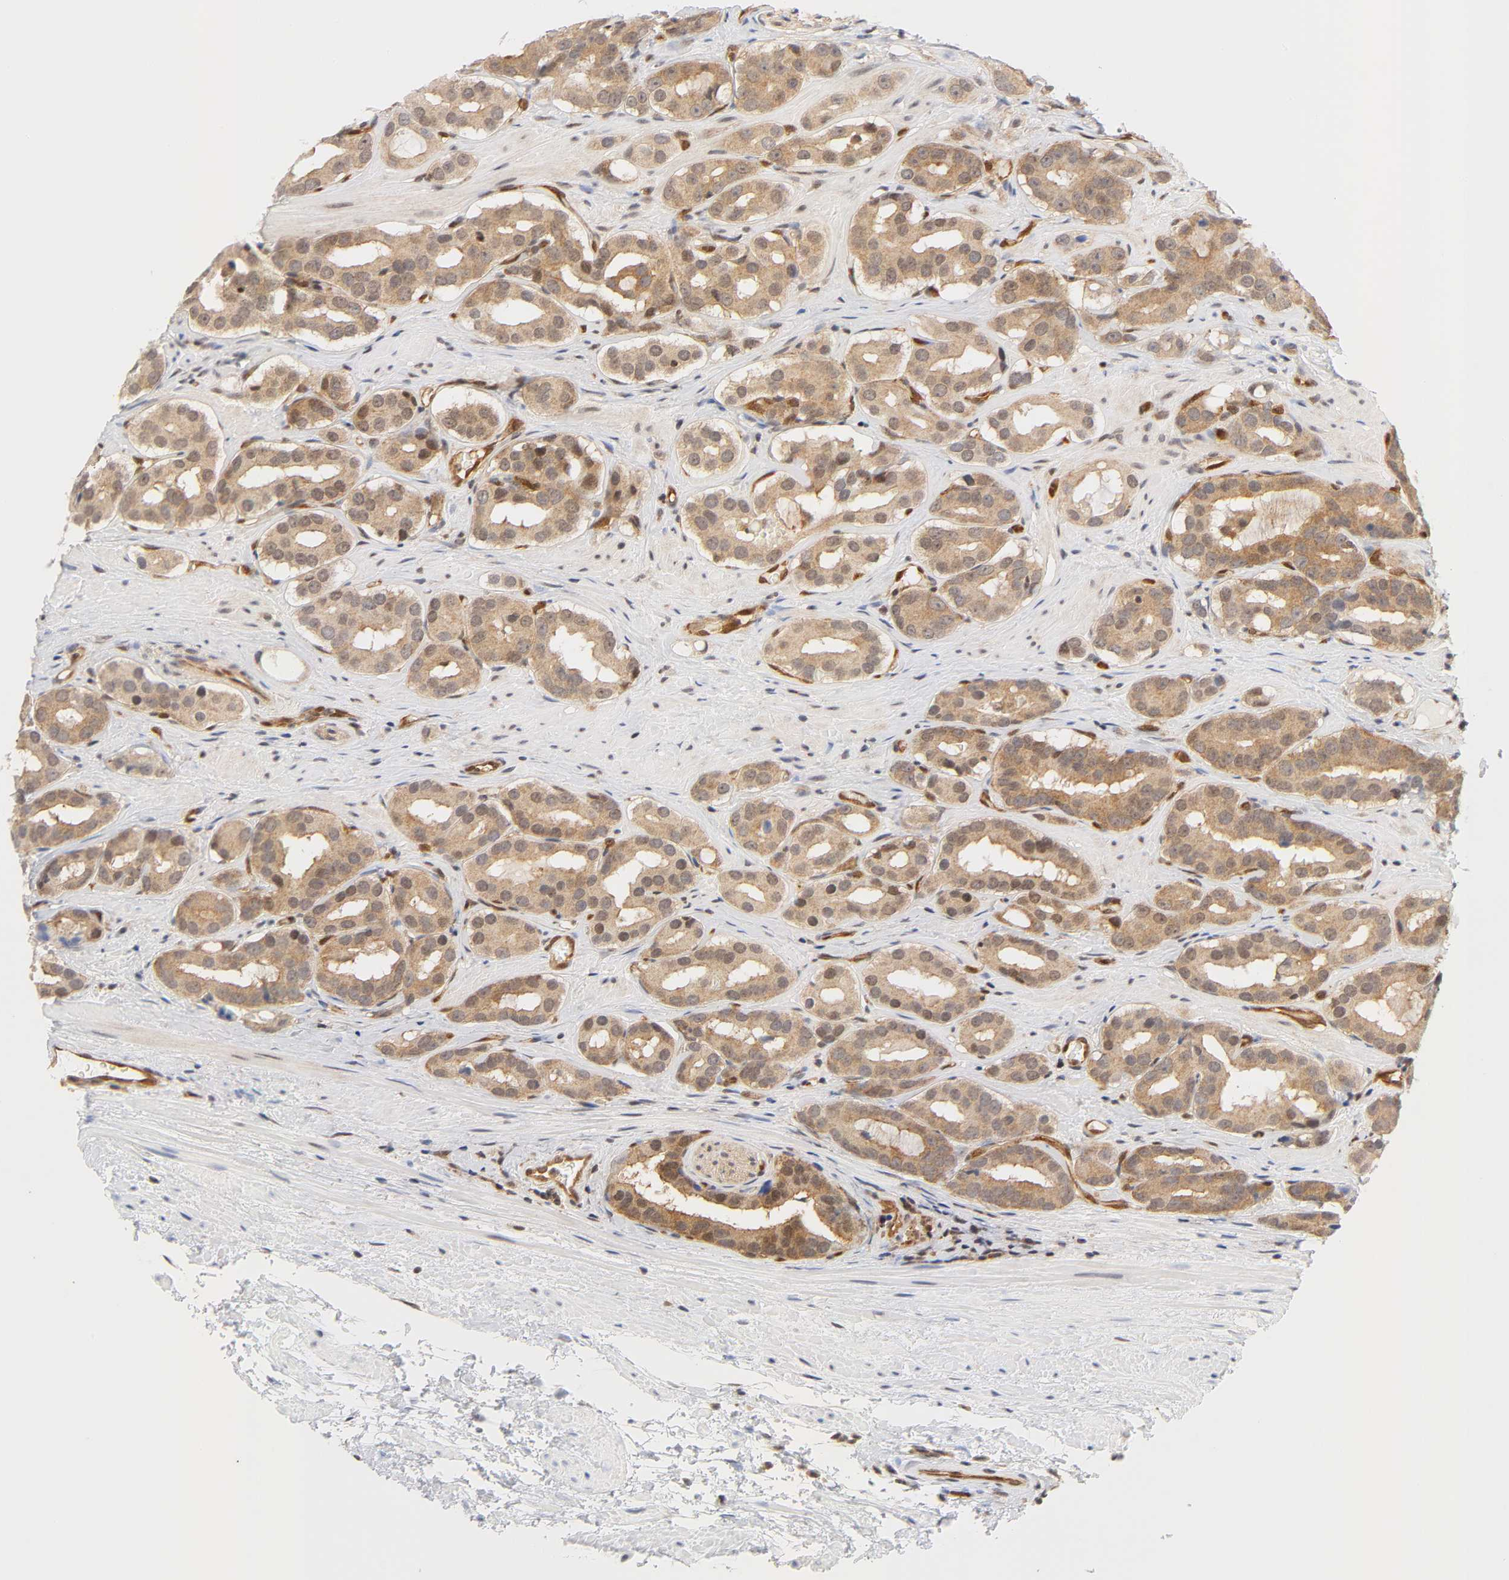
{"staining": {"intensity": "weak", "quantity": ">75%", "location": "cytoplasmic/membranous,nuclear"}, "tissue": "prostate cancer", "cell_type": "Tumor cells", "image_type": "cancer", "snomed": [{"axis": "morphology", "description": "Adenocarcinoma, Low grade"}, {"axis": "topography", "description": "Prostate"}], "caption": "The photomicrograph exhibits a brown stain indicating the presence of a protein in the cytoplasmic/membranous and nuclear of tumor cells in low-grade adenocarcinoma (prostate).", "gene": "CDC37", "patient": {"sex": "male", "age": 59}}